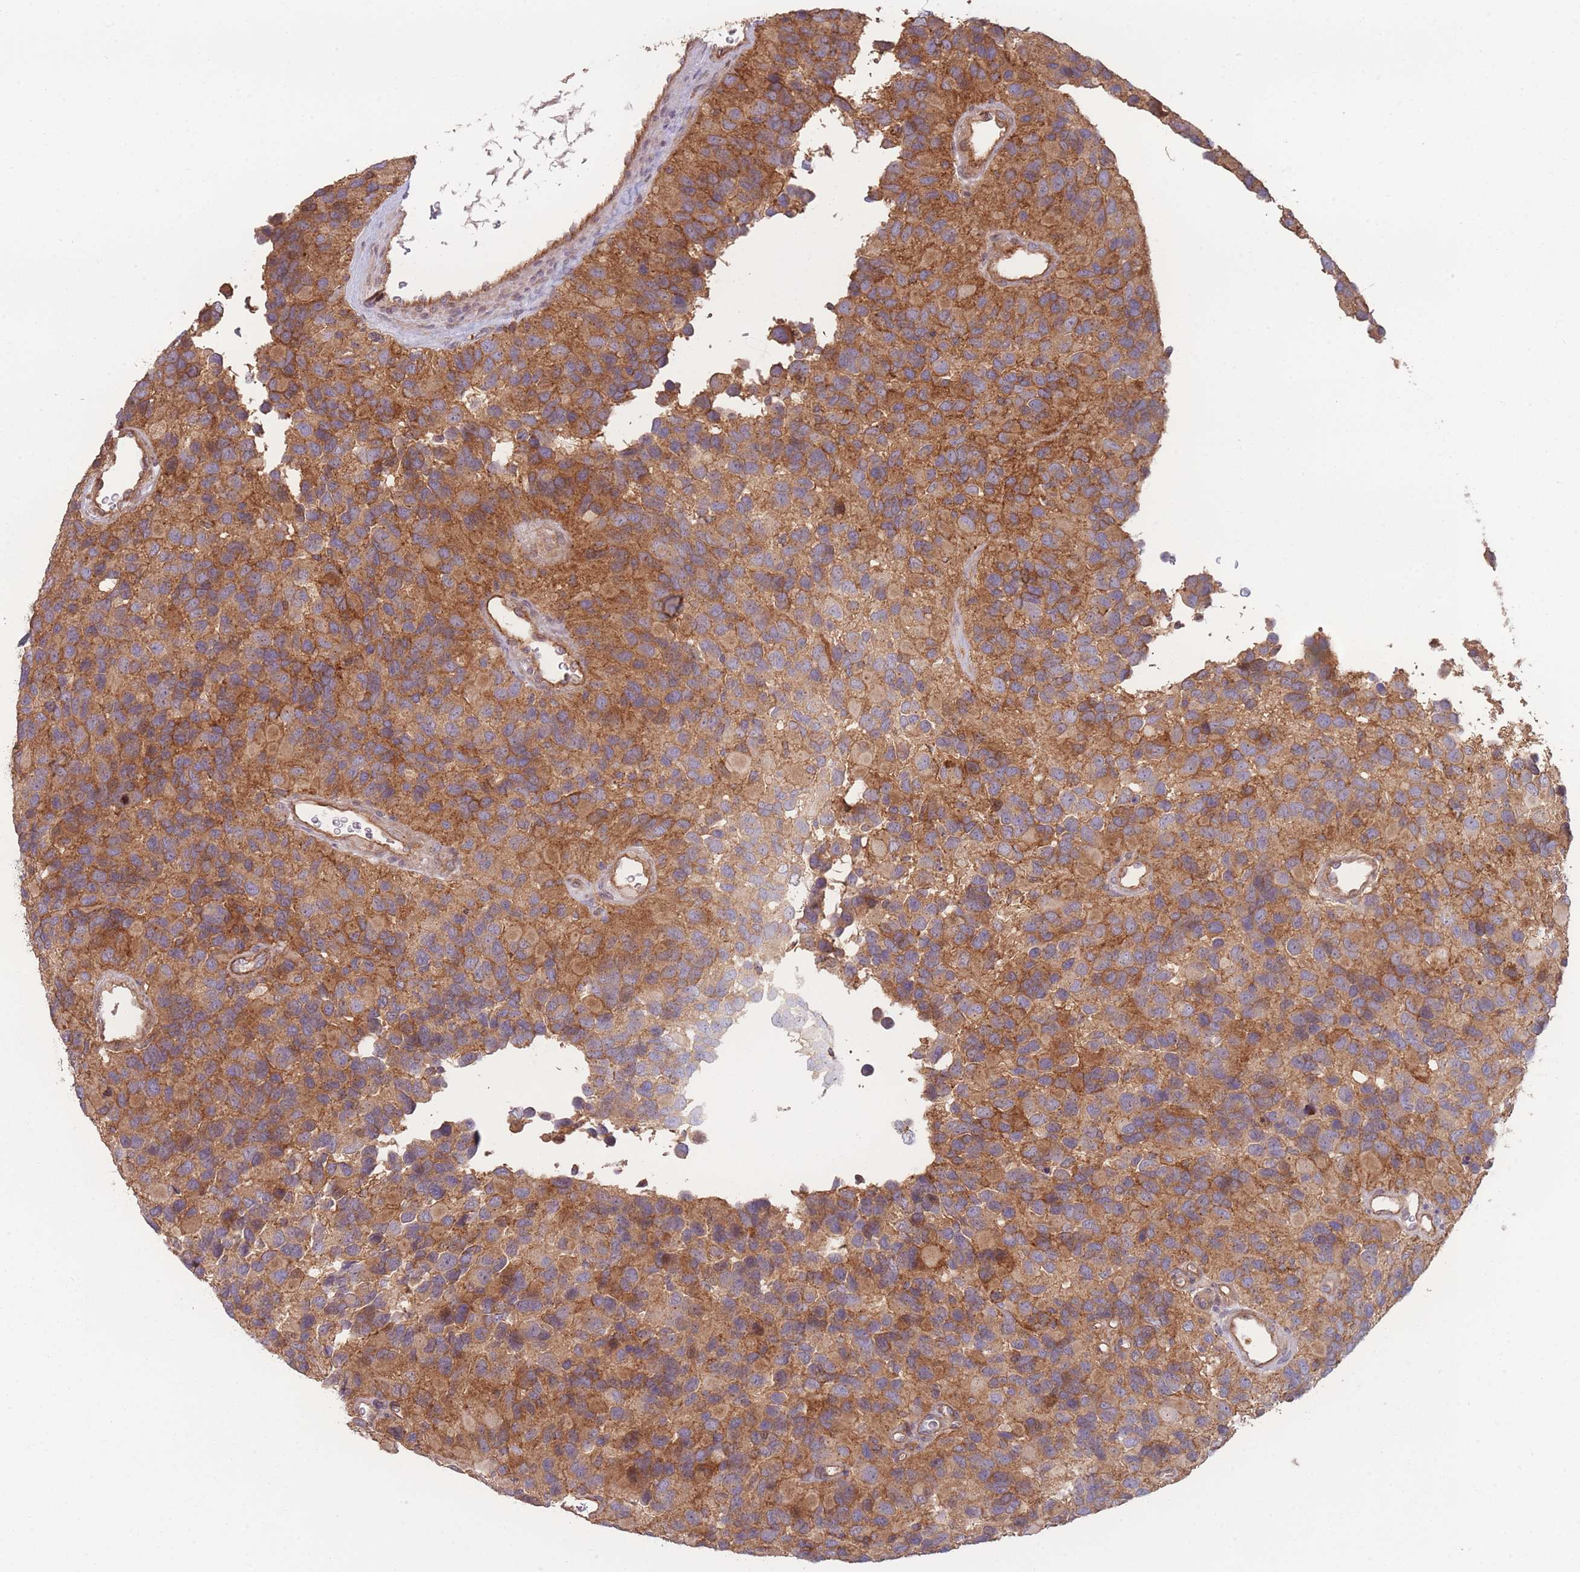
{"staining": {"intensity": "moderate", "quantity": ">75%", "location": "cytoplasmic/membranous"}, "tissue": "glioma", "cell_type": "Tumor cells", "image_type": "cancer", "snomed": [{"axis": "morphology", "description": "Glioma, malignant, High grade"}, {"axis": "topography", "description": "Brain"}], "caption": "High-magnification brightfield microscopy of glioma stained with DAB (brown) and counterstained with hematoxylin (blue). tumor cells exhibit moderate cytoplasmic/membranous expression is seen in about>75% of cells.", "gene": "STEAP3", "patient": {"sex": "male", "age": 77}}